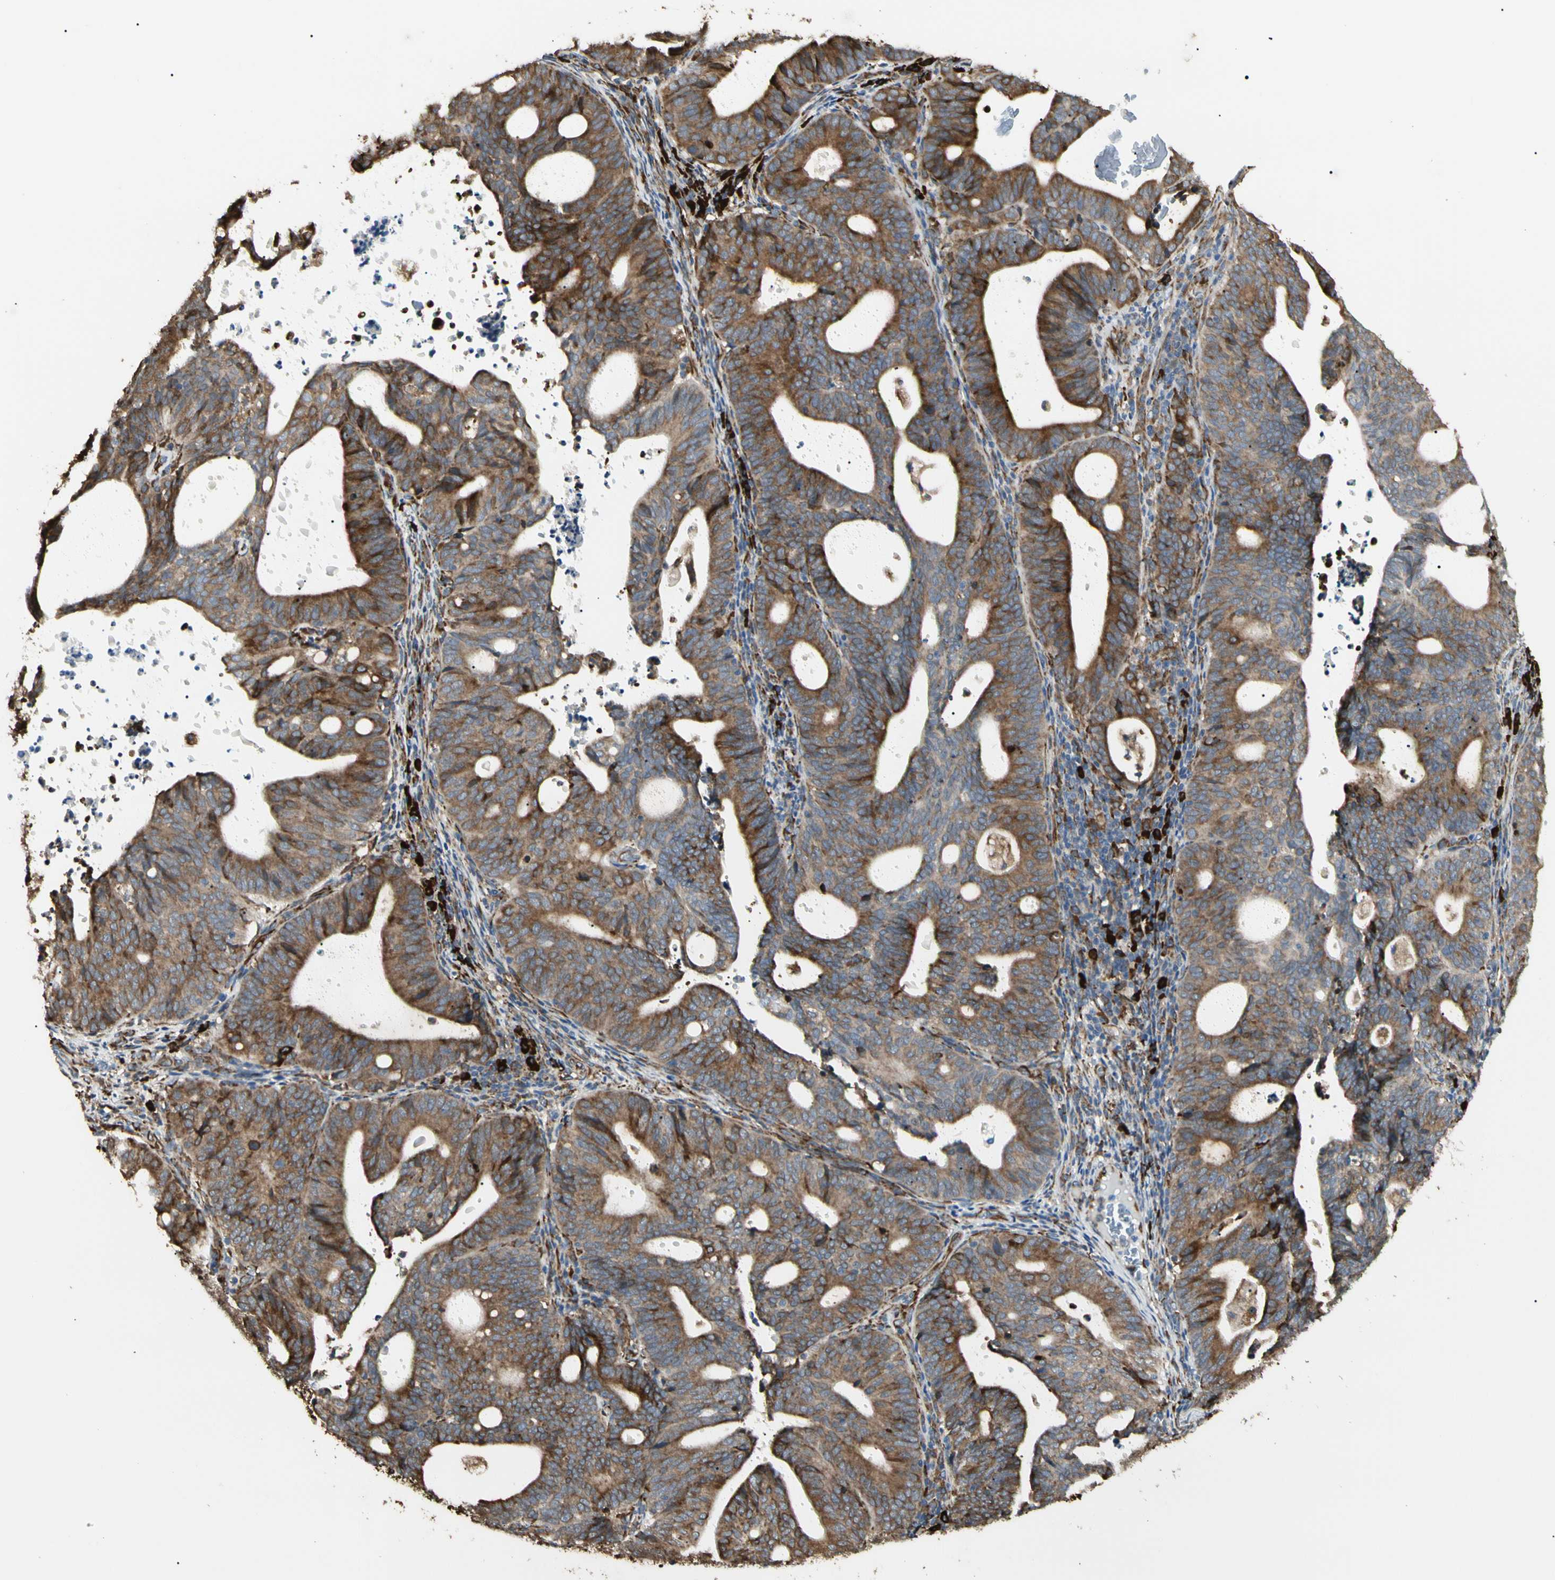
{"staining": {"intensity": "strong", "quantity": ">75%", "location": "cytoplasmic/membranous"}, "tissue": "endometrial cancer", "cell_type": "Tumor cells", "image_type": "cancer", "snomed": [{"axis": "morphology", "description": "Adenocarcinoma, NOS"}, {"axis": "topography", "description": "Uterus"}], "caption": "This is a histology image of IHC staining of endometrial adenocarcinoma, which shows strong staining in the cytoplasmic/membranous of tumor cells.", "gene": "HSP90B1", "patient": {"sex": "female", "age": 83}}